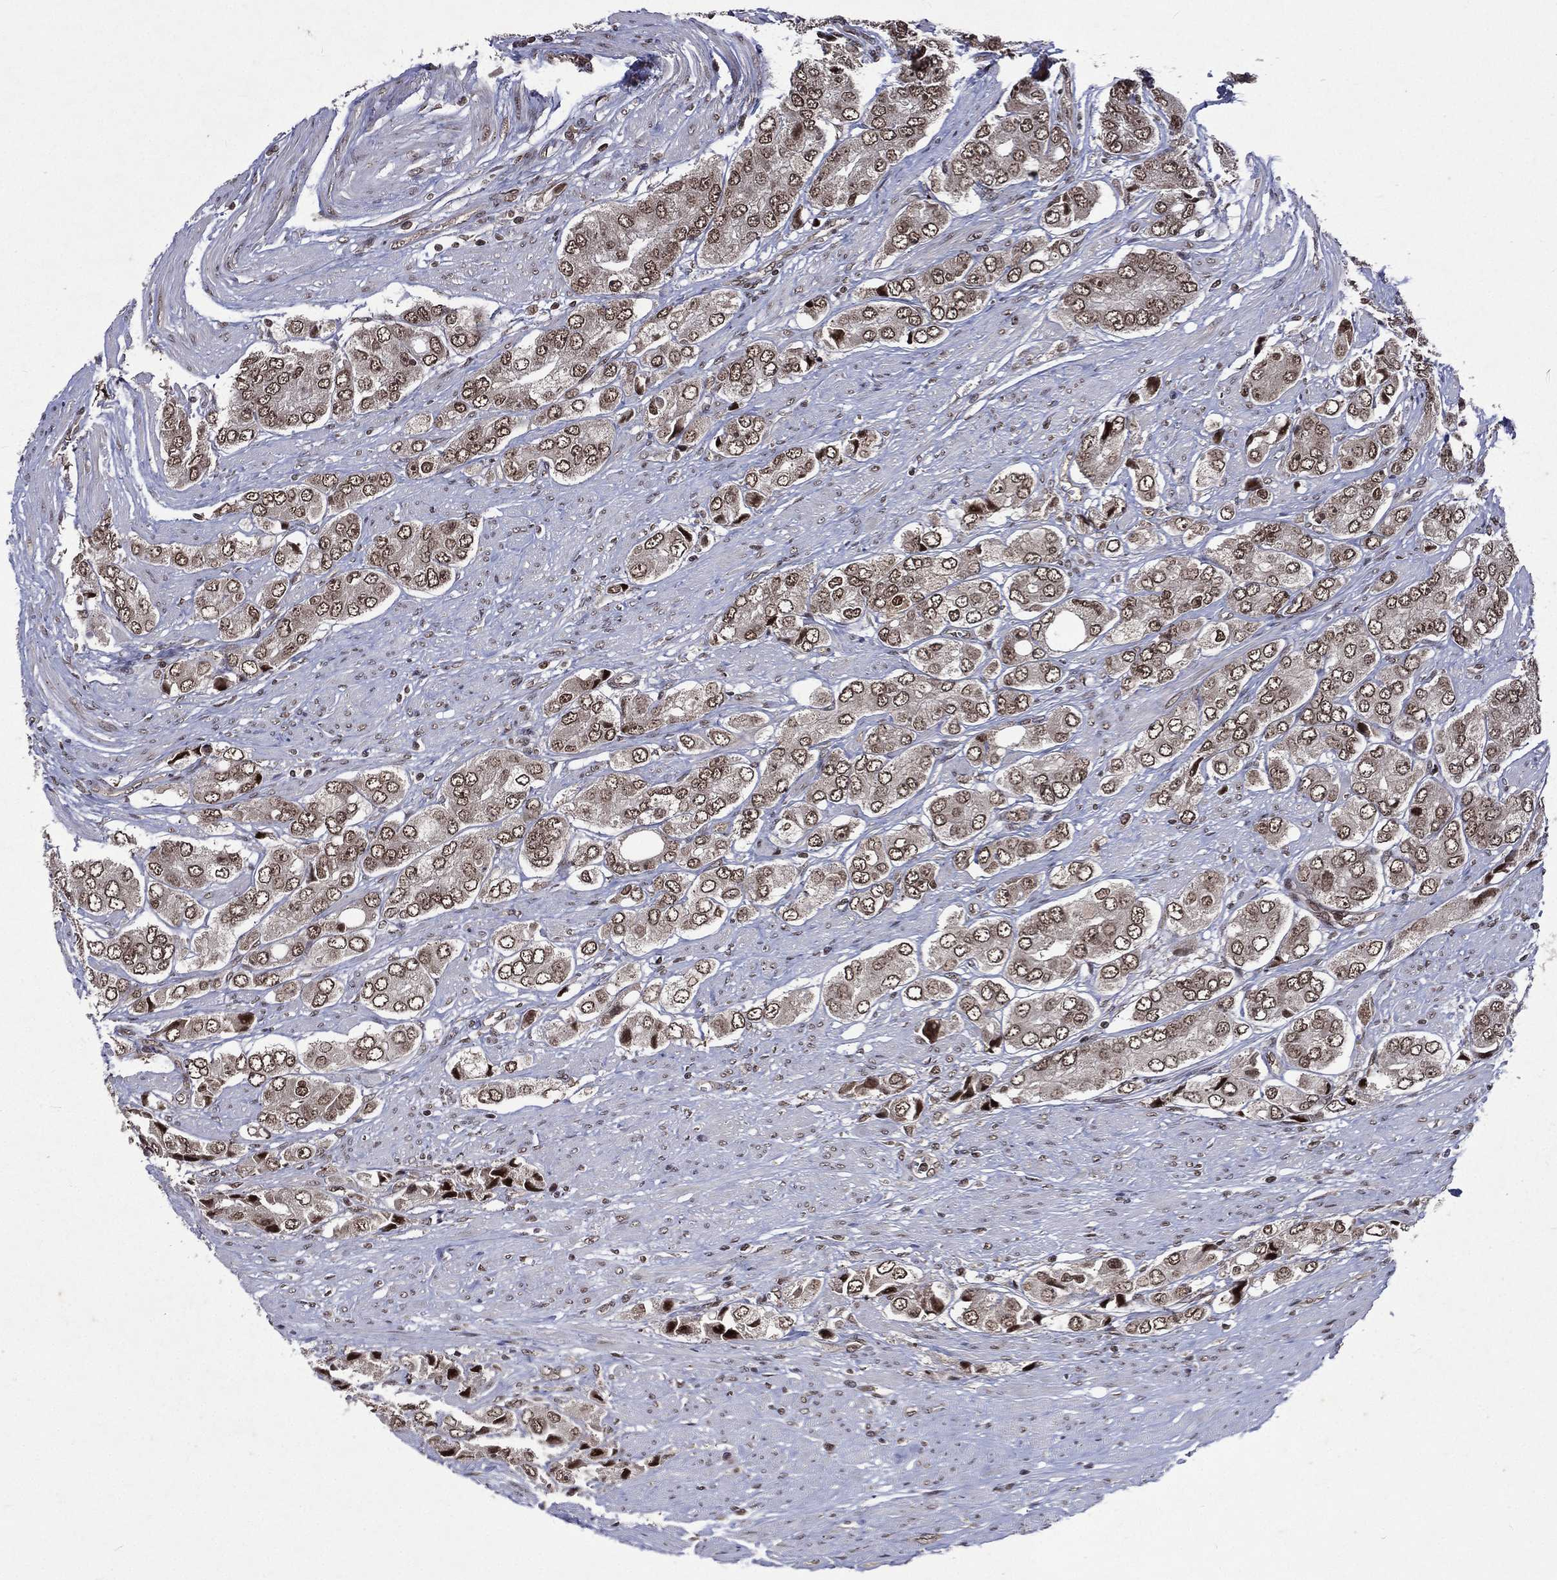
{"staining": {"intensity": "weak", "quantity": "25%-75%", "location": "cytoplasmic/membranous,nuclear"}, "tissue": "prostate cancer", "cell_type": "Tumor cells", "image_type": "cancer", "snomed": [{"axis": "morphology", "description": "Adenocarcinoma, Low grade"}, {"axis": "topography", "description": "Prostate"}], "caption": "Immunohistochemistry of adenocarcinoma (low-grade) (prostate) displays low levels of weak cytoplasmic/membranous and nuclear expression in approximately 25%-75% of tumor cells.", "gene": "DMAP1", "patient": {"sex": "male", "age": 69}}